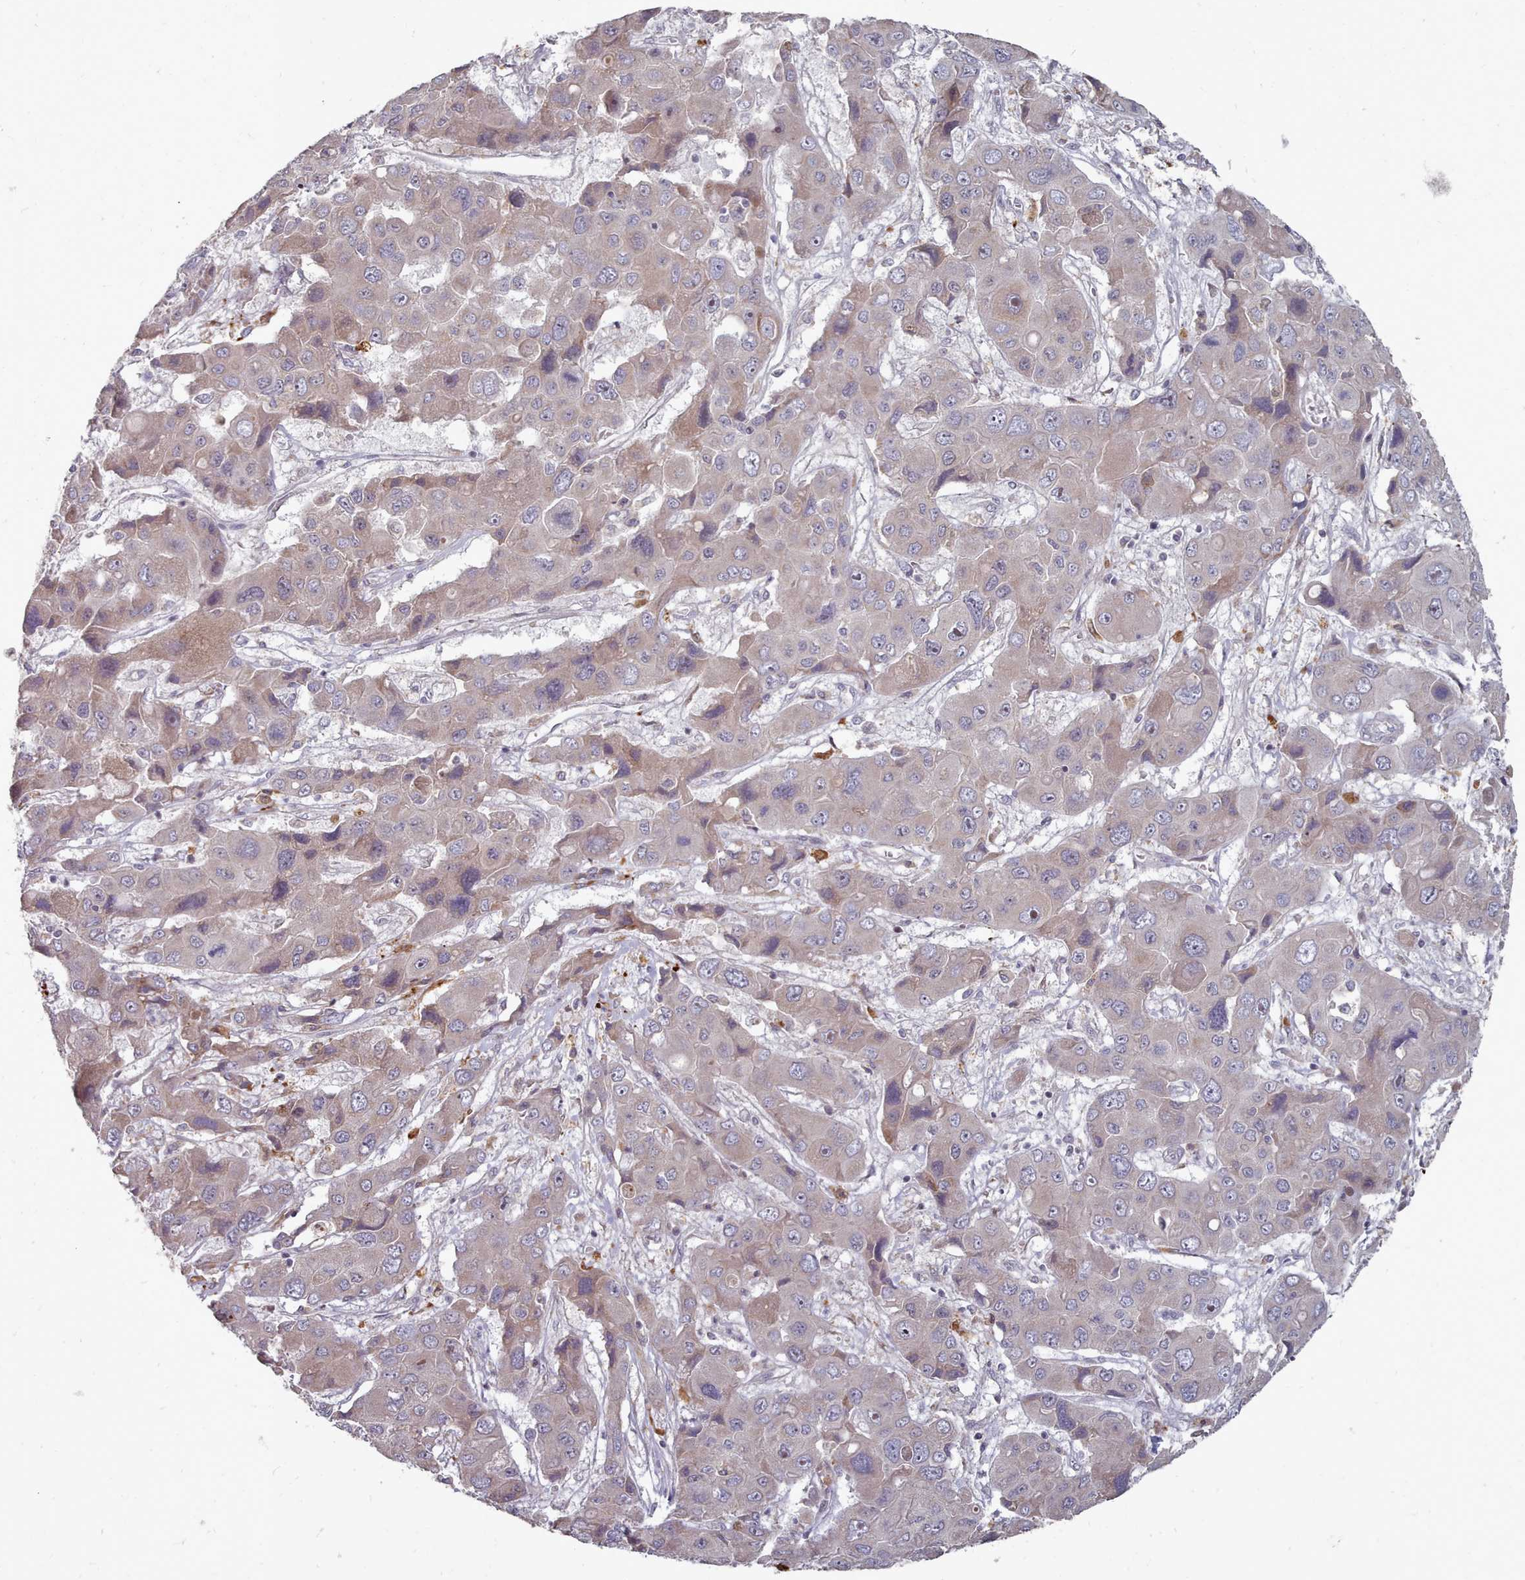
{"staining": {"intensity": "weak", "quantity": "<25%", "location": "cytoplasmic/membranous"}, "tissue": "liver cancer", "cell_type": "Tumor cells", "image_type": "cancer", "snomed": [{"axis": "morphology", "description": "Cholangiocarcinoma"}, {"axis": "topography", "description": "Liver"}], "caption": "IHC image of neoplastic tissue: human liver cancer (cholangiocarcinoma) stained with DAB (3,3'-diaminobenzidine) reveals no significant protein positivity in tumor cells. The staining was performed using DAB (3,3'-diaminobenzidine) to visualize the protein expression in brown, while the nuclei were stained in blue with hematoxylin (Magnification: 20x).", "gene": "ACKR3", "patient": {"sex": "male", "age": 67}}